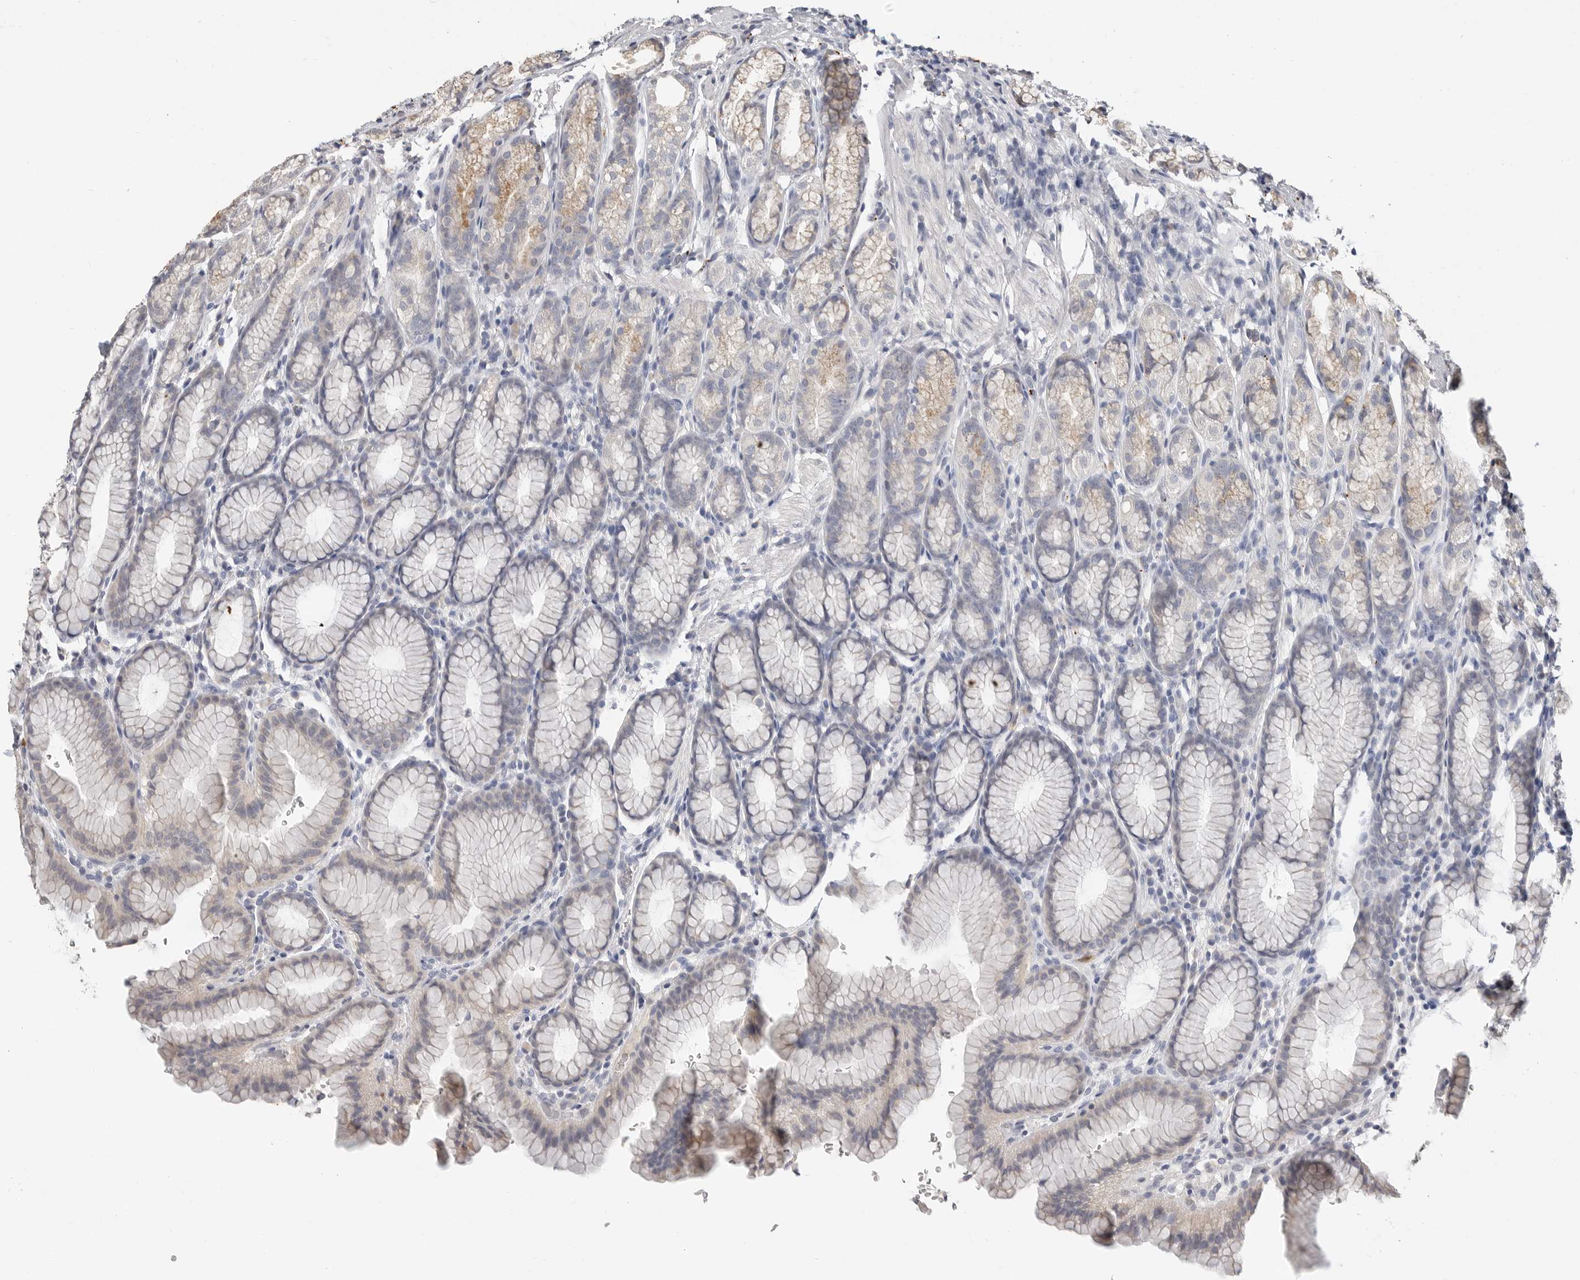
{"staining": {"intensity": "weak", "quantity": "25%-75%", "location": "cytoplasmic/membranous"}, "tissue": "stomach", "cell_type": "Glandular cells", "image_type": "normal", "snomed": [{"axis": "morphology", "description": "Normal tissue, NOS"}, {"axis": "topography", "description": "Stomach"}], "caption": "Immunohistochemical staining of normal human stomach shows weak cytoplasmic/membranous protein expression in approximately 25%-75% of glandular cells. (DAB (3,3'-diaminobenzidine) IHC with brightfield microscopy, high magnification).", "gene": "LTBR", "patient": {"sex": "male", "age": 42}}